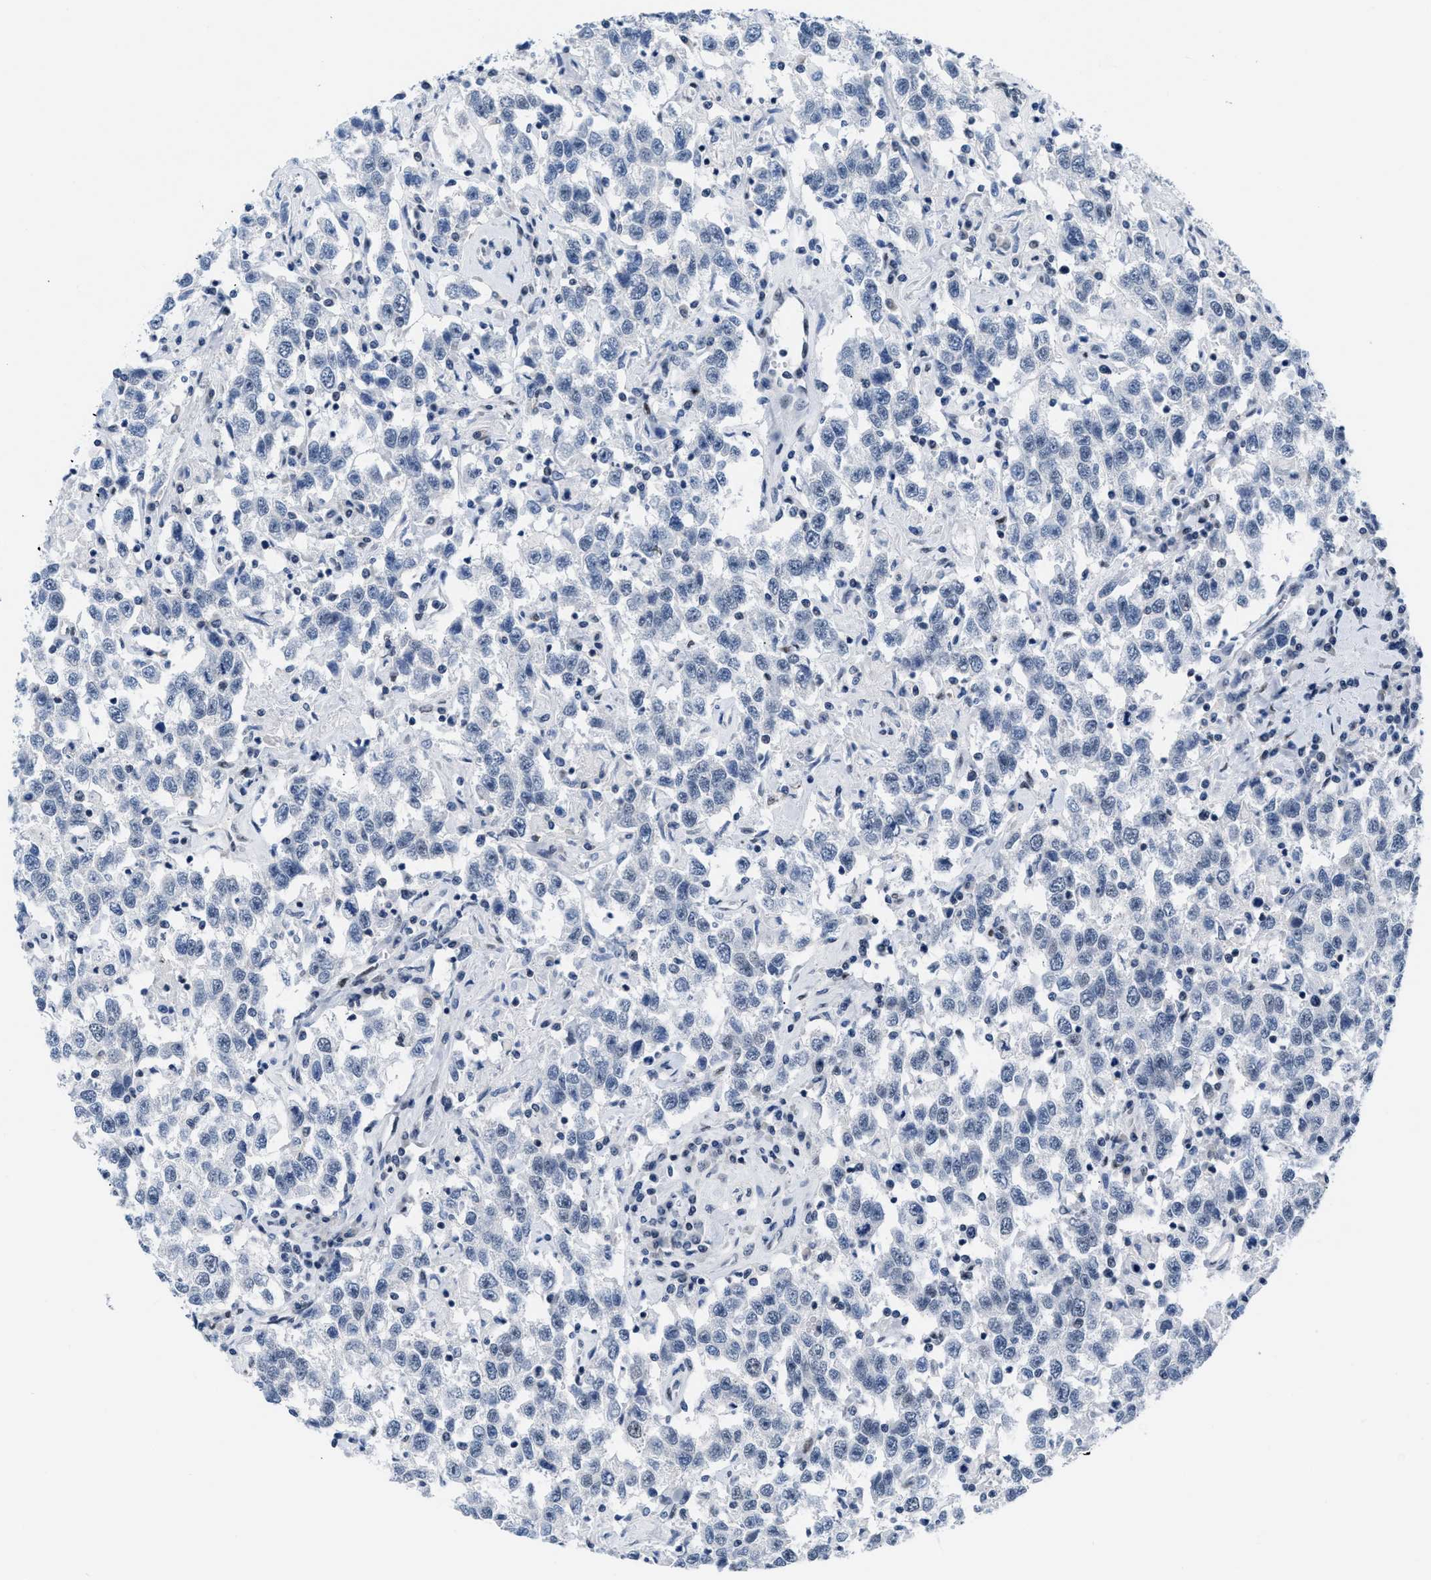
{"staining": {"intensity": "moderate", "quantity": "<25%", "location": "nuclear"}, "tissue": "testis cancer", "cell_type": "Tumor cells", "image_type": "cancer", "snomed": [{"axis": "morphology", "description": "Seminoma, NOS"}, {"axis": "topography", "description": "Testis"}], "caption": "Testis cancer (seminoma) stained with immunohistochemistry shows moderate nuclear expression in about <25% of tumor cells.", "gene": "CTBP1", "patient": {"sex": "male", "age": 41}}